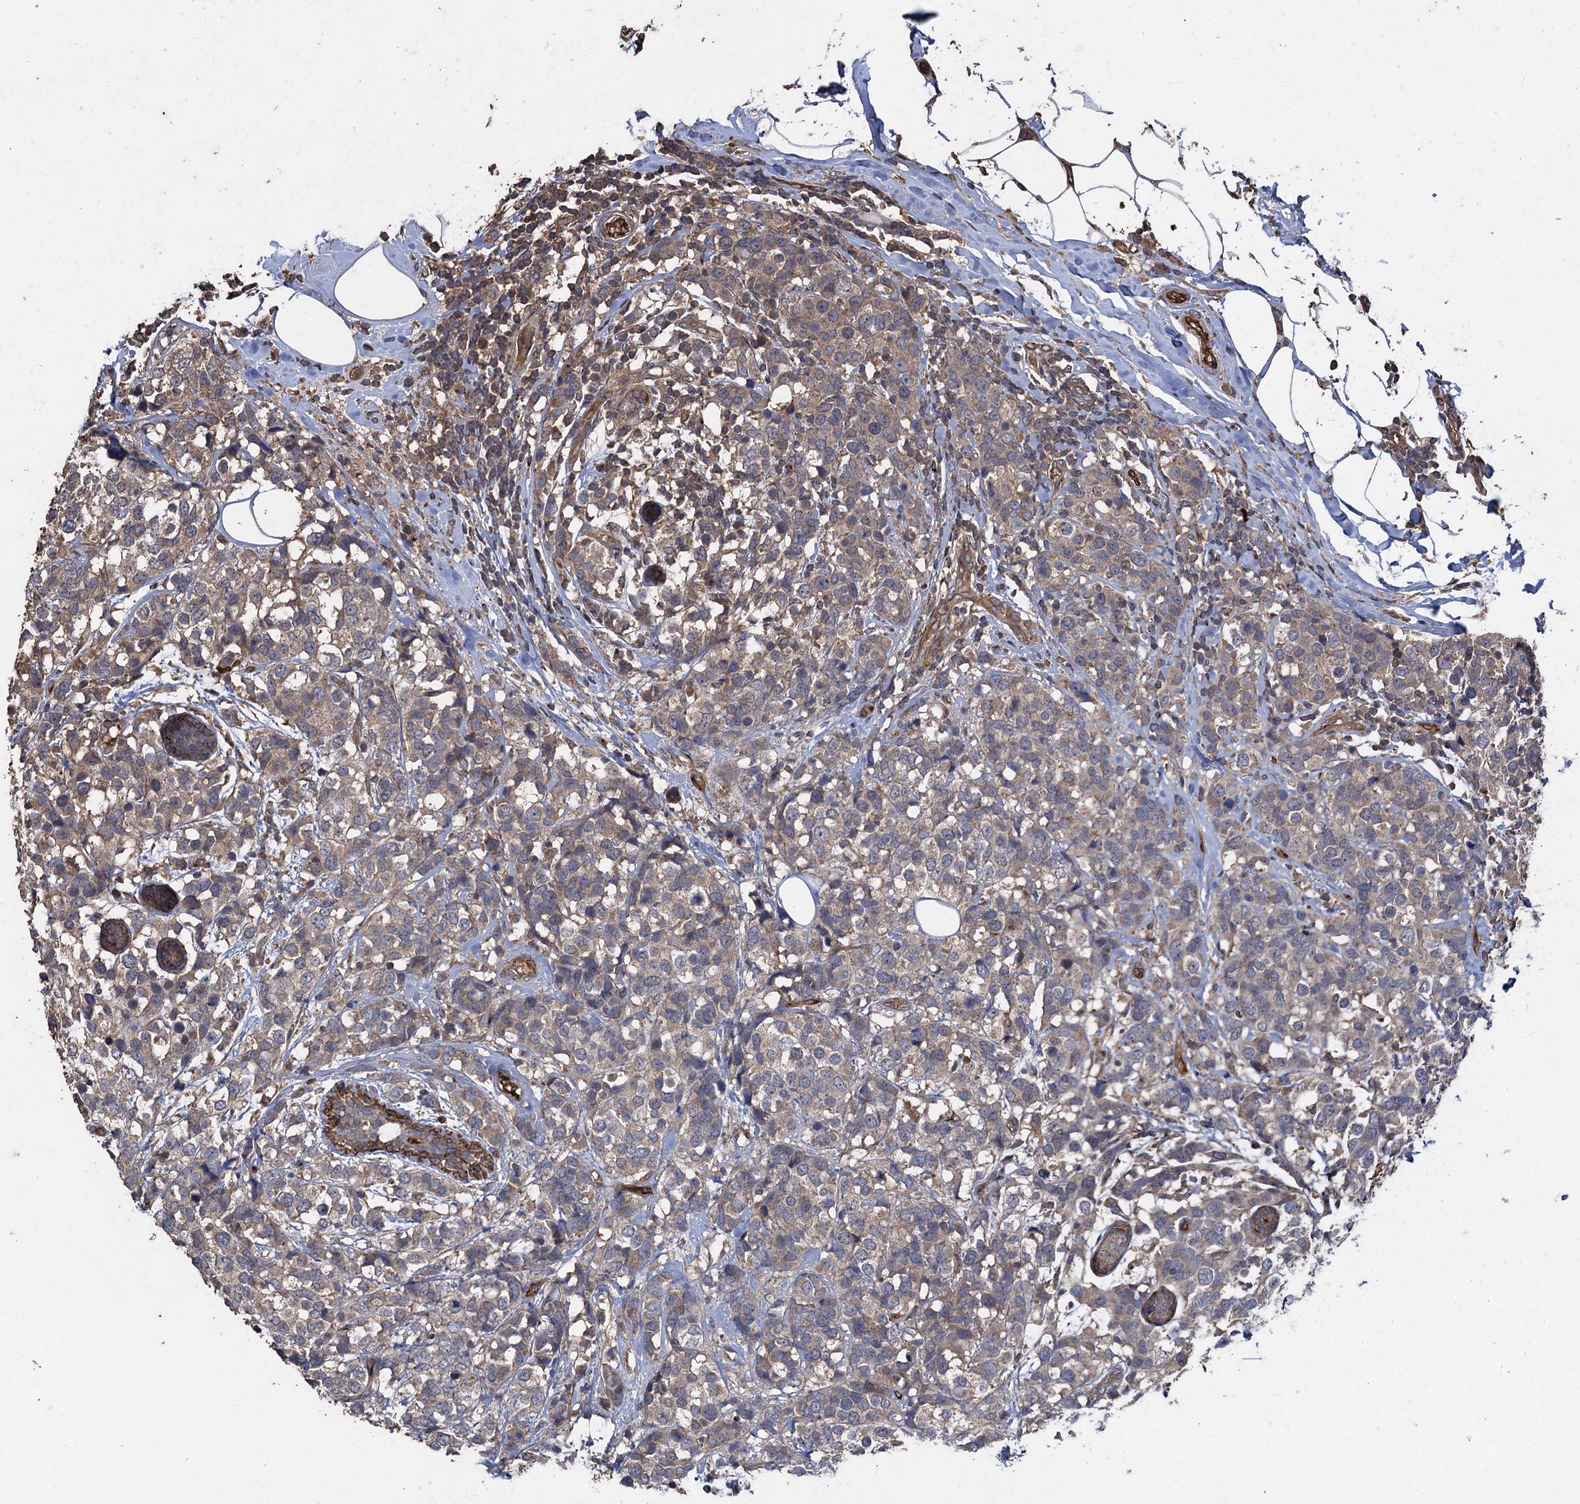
{"staining": {"intensity": "weak", "quantity": "25%-75%", "location": "cytoplasmic/membranous"}, "tissue": "breast cancer", "cell_type": "Tumor cells", "image_type": "cancer", "snomed": [{"axis": "morphology", "description": "Lobular carcinoma"}, {"axis": "topography", "description": "Breast"}], "caption": "Breast cancer (lobular carcinoma) tissue exhibits weak cytoplasmic/membranous expression in about 25%-75% of tumor cells The protein of interest is stained brown, and the nuclei are stained in blue (DAB IHC with brightfield microscopy, high magnification).", "gene": "TXNDC11", "patient": {"sex": "female", "age": 59}}